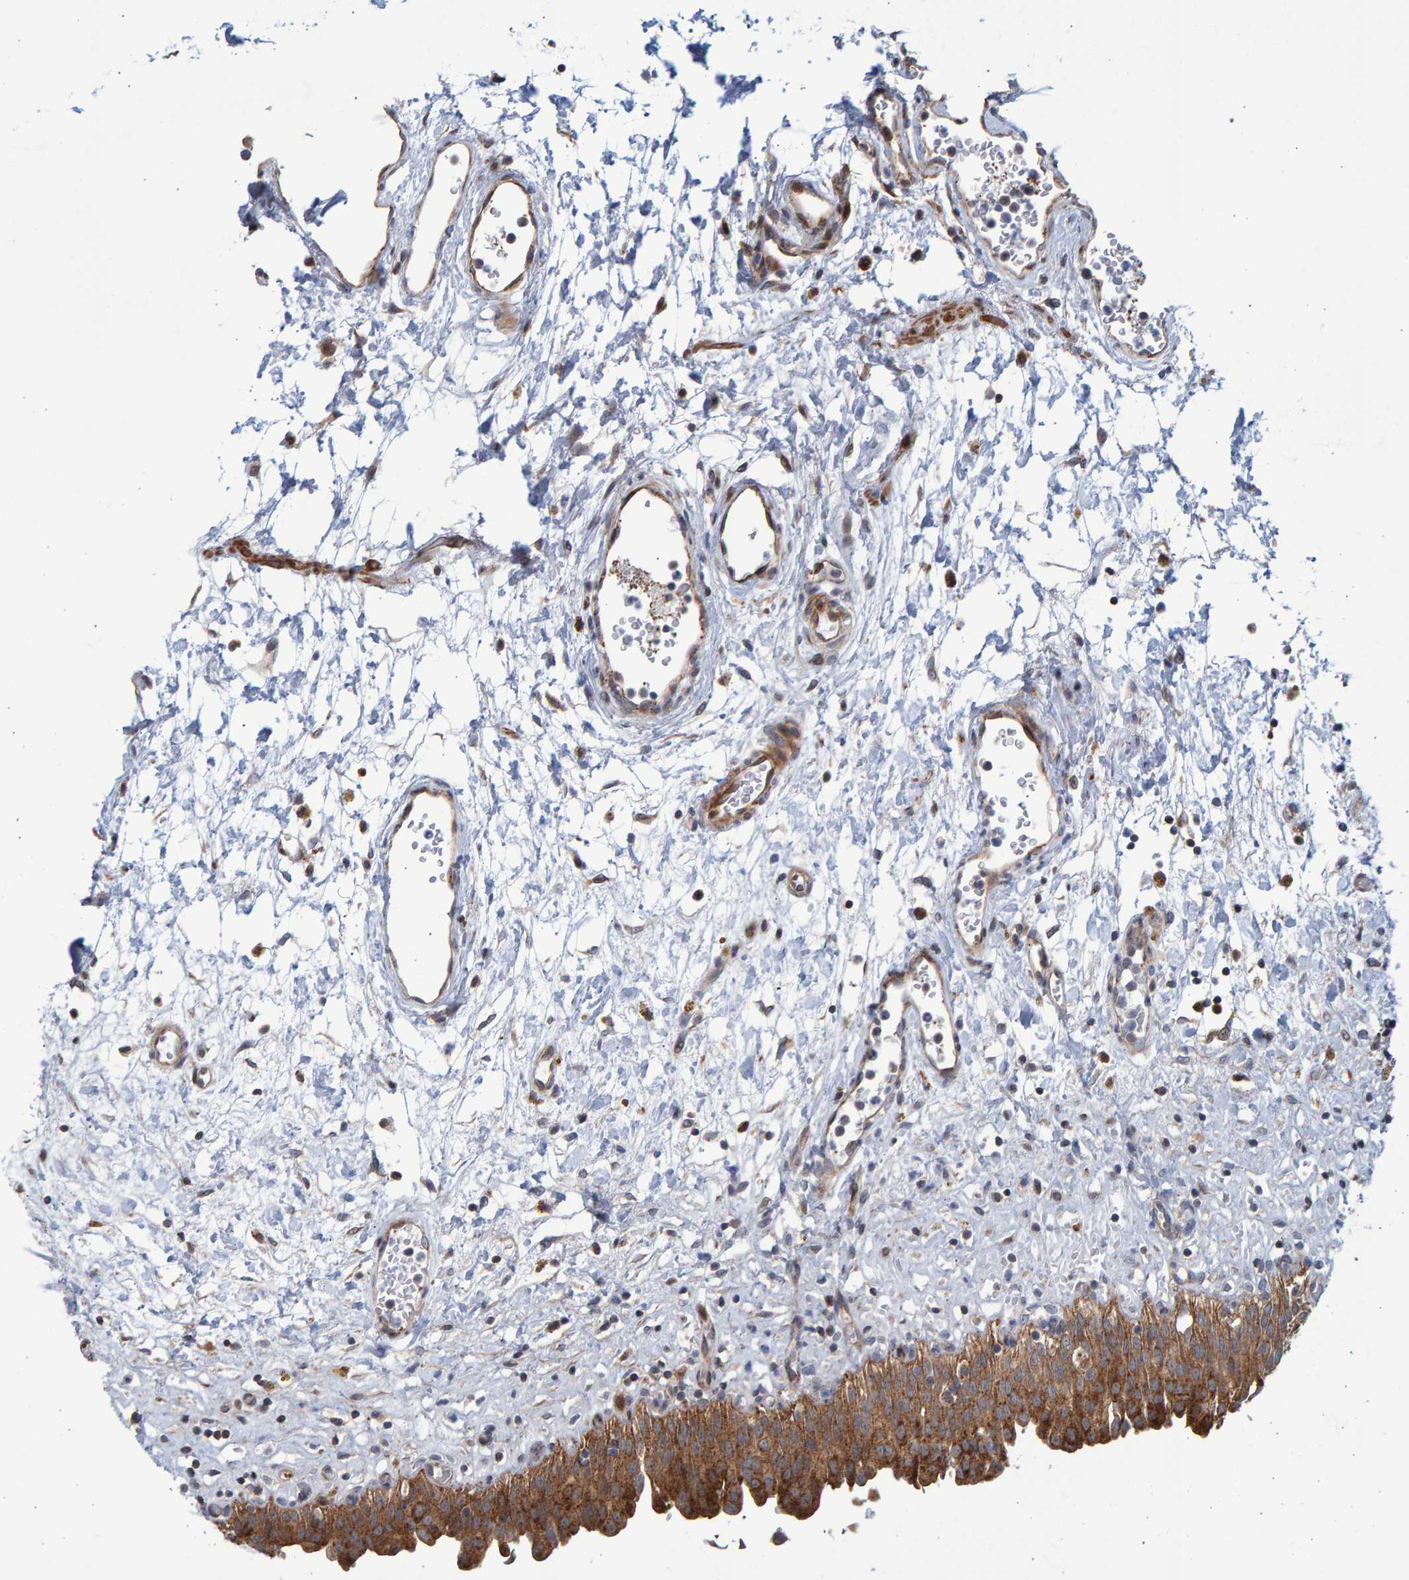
{"staining": {"intensity": "strong", "quantity": ">75%", "location": "cytoplasmic/membranous"}, "tissue": "urinary bladder", "cell_type": "Urothelial cells", "image_type": "normal", "snomed": [{"axis": "morphology", "description": "Urothelial carcinoma, High grade"}, {"axis": "topography", "description": "Urinary bladder"}], "caption": "A high-resolution histopathology image shows immunohistochemistry staining of unremarkable urinary bladder, which demonstrates strong cytoplasmic/membranous expression in about >75% of urothelial cells.", "gene": "LRBA", "patient": {"sex": "male", "age": 46}}